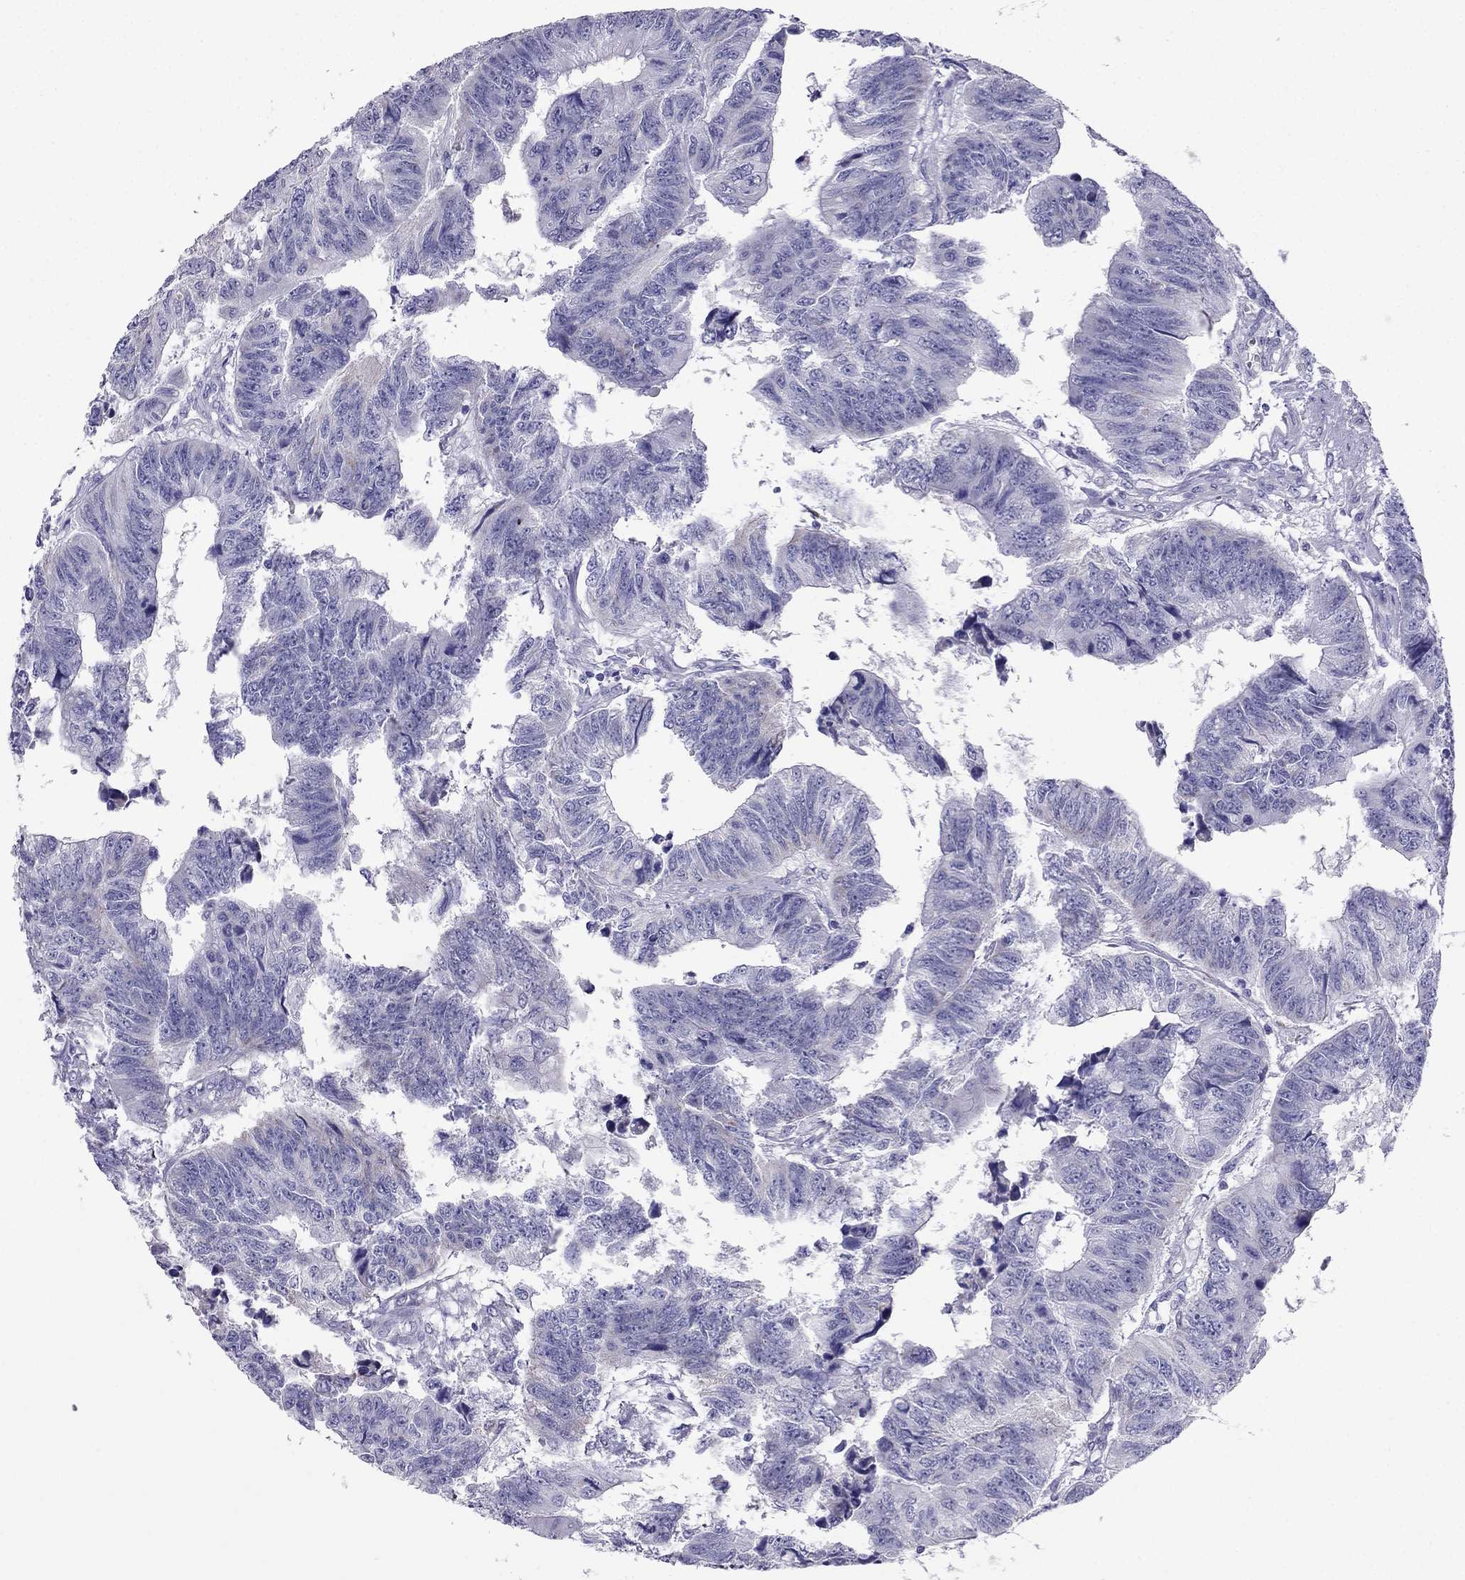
{"staining": {"intensity": "negative", "quantity": "none", "location": "none"}, "tissue": "colorectal cancer", "cell_type": "Tumor cells", "image_type": "cancer", "snomed": [{"axis": "morphology", "description": "Adenocarcinoma, NOS"}, {"axis": "topography", "description": "Rectum"}], "caption": "Immunohistochemistry (IHC) image of neoplastic tissue: colorectal cancer (adenocarcinoma) stained with DAB (3,3'-diaminobenzidine) displays no significant protein staining in tumor cells.", "gene": "MAEL", "patient": {"sex": "female", "age": 85}}